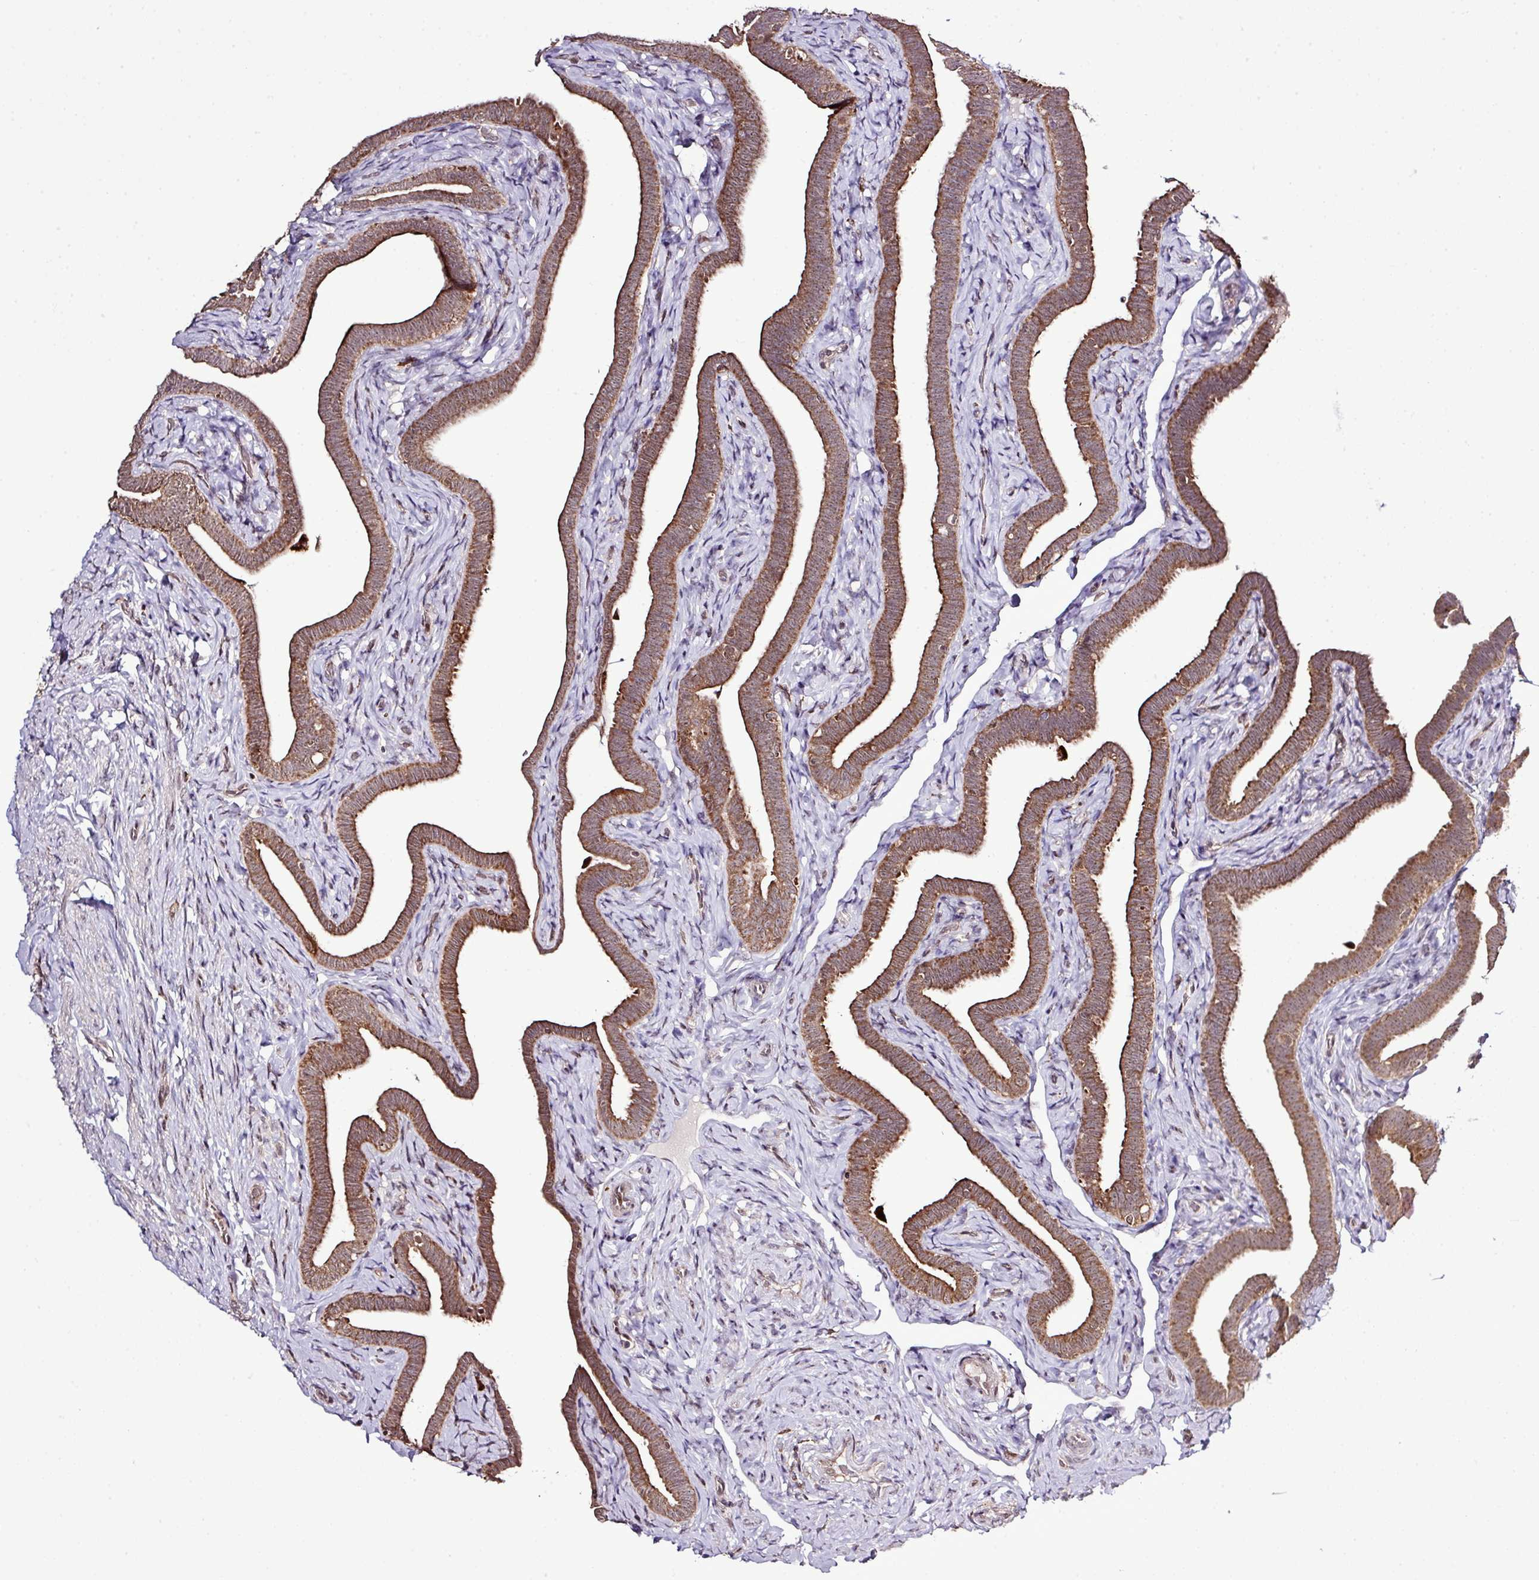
{"staining": {"intensity": "strong", "quantity": ">75%", "location": "cytoplasmic/membranous,nuclear"}, "tissue": "fallopian tube", "cell_type": "Glandular cells", "image_type": "normal", "snomed": [{"axis": "morphology", "description": "Normal tissue, NOS"}, {"axis": "topography", "description": "Fallopian tube"}], "caption": "This photomicrograph demonstrates IHC staining of normal human fallopian tube, with high strong cytoplasmic/membranous,nuclear positivity in about >75% of glandular cells.", "gene": "SMCO4", "patient": {"sex": "female", "age": 69}}